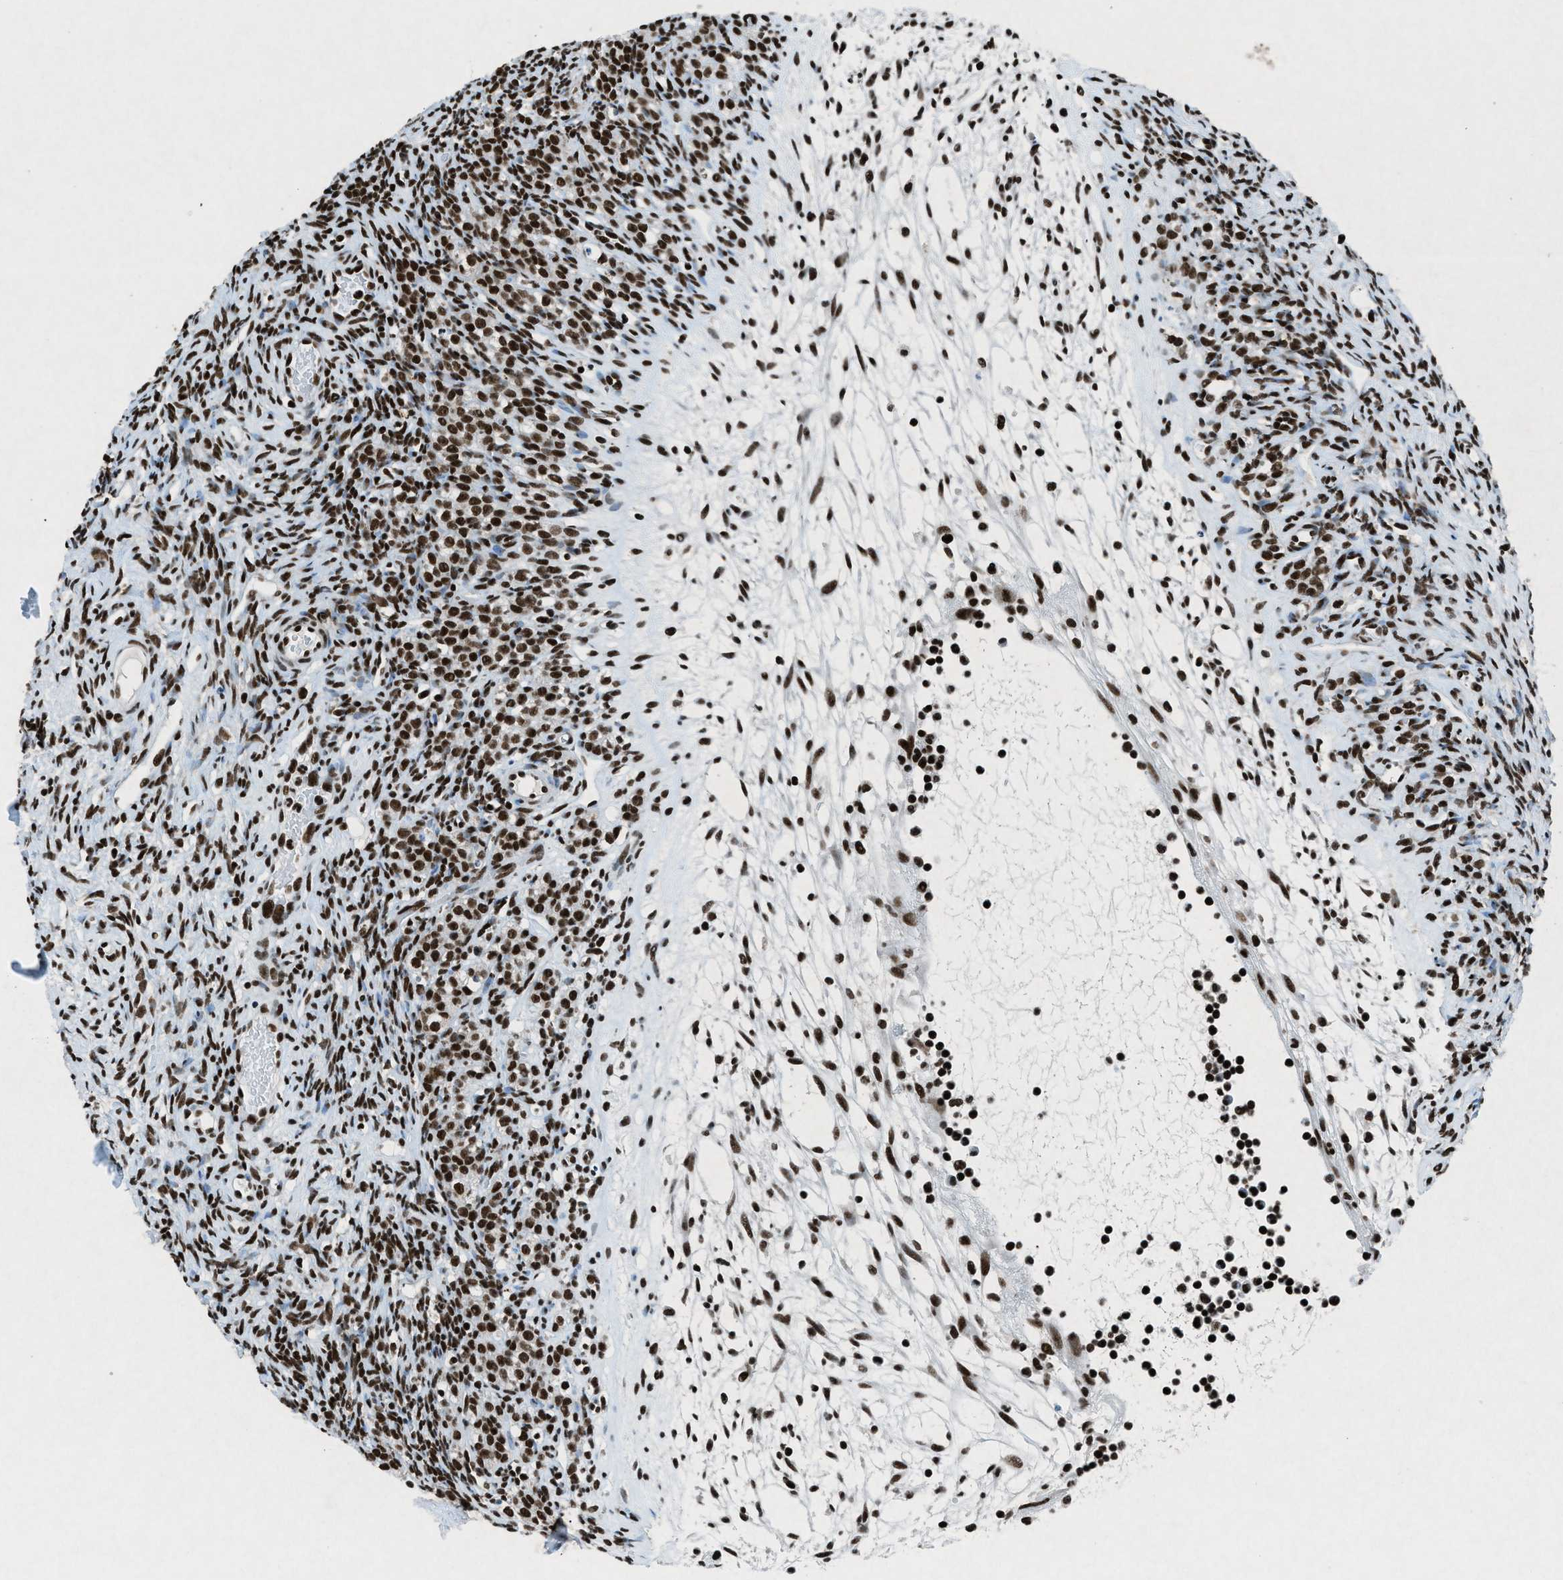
{"staining": {"intensity": "strong", "quantity": ">75%", "location": "nuclear"}, "tissue": "ovary", "cell_type": "Ovarian stroma cells", "image_type": "normal", "snomed": [{"axis": "morphology", "description": "Normal tissue, NOS"}, {"axis": "topography", "description": "Ovary"}], "caption": "Immunohistochemistry of benign human ovary displays high levels of strong nuclear staining in approximately >75% of ovarian stroma cells. The staining is performed using DAB brown chromogen to label protein expression. The nuclei are counter-stained blue using hematoxylin.", "gene": "NXF1", "patient": {"sex": "female", "age": 33}}